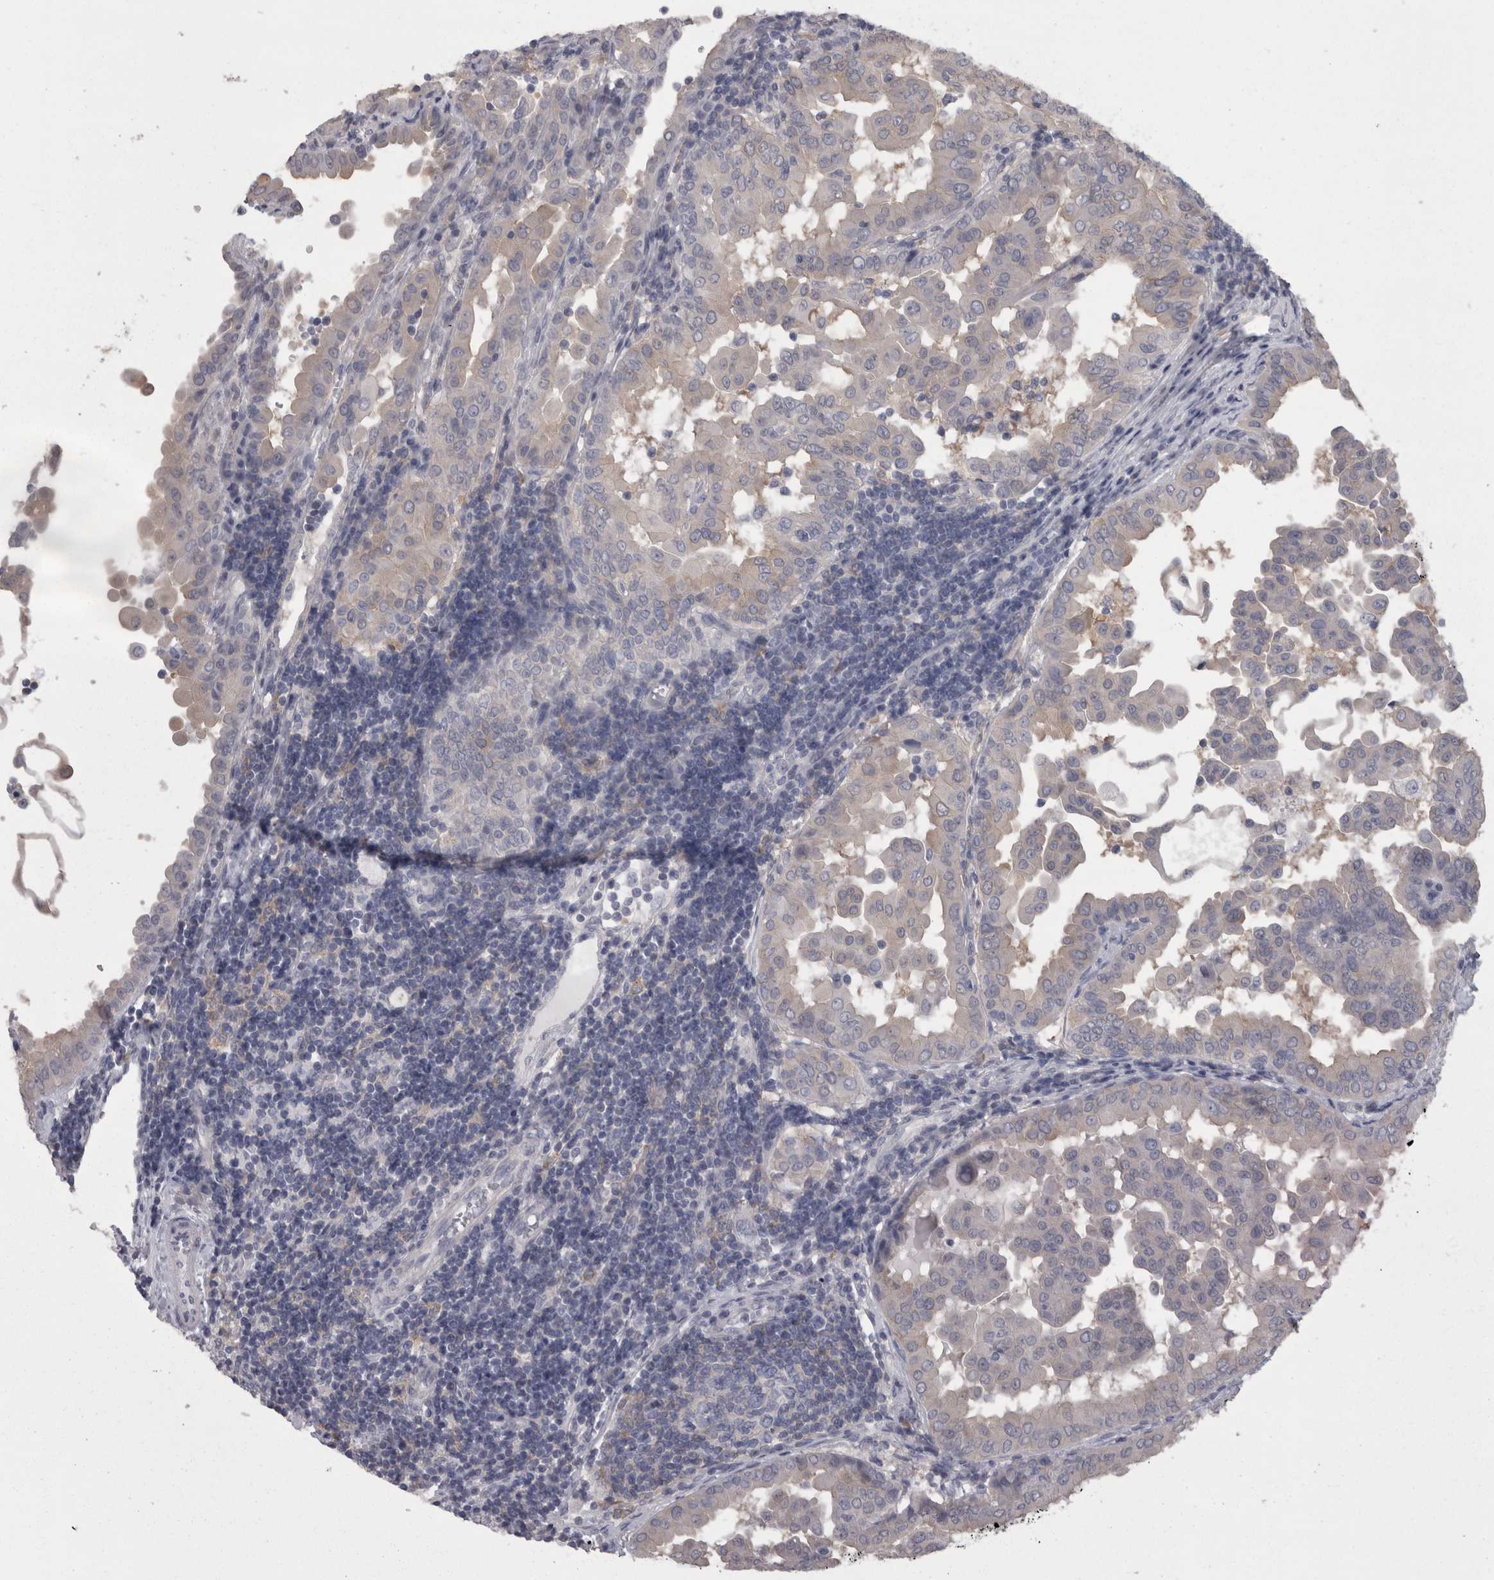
{"staining": {"intensity": "weak", "quantity": "<25%", "location": "cytoplasmic/membranous"}, "tissue": "thyroid cancer", "cell_type": "Tumor cells", "image_type": "cancer", "snomed": [{"axis": "morphology", "description": "Papillary adenocarcinoma, NOS"}, {"axis": "topography", "description": "Thyroid gland"}], "caption": "Immunohistochemistry of papillary adenocarcinoma (thyroid) demonstrates no positivity in tumor cells.", "gene": "CAMK2D", "patient": {"sex": "male", "age": 33}}